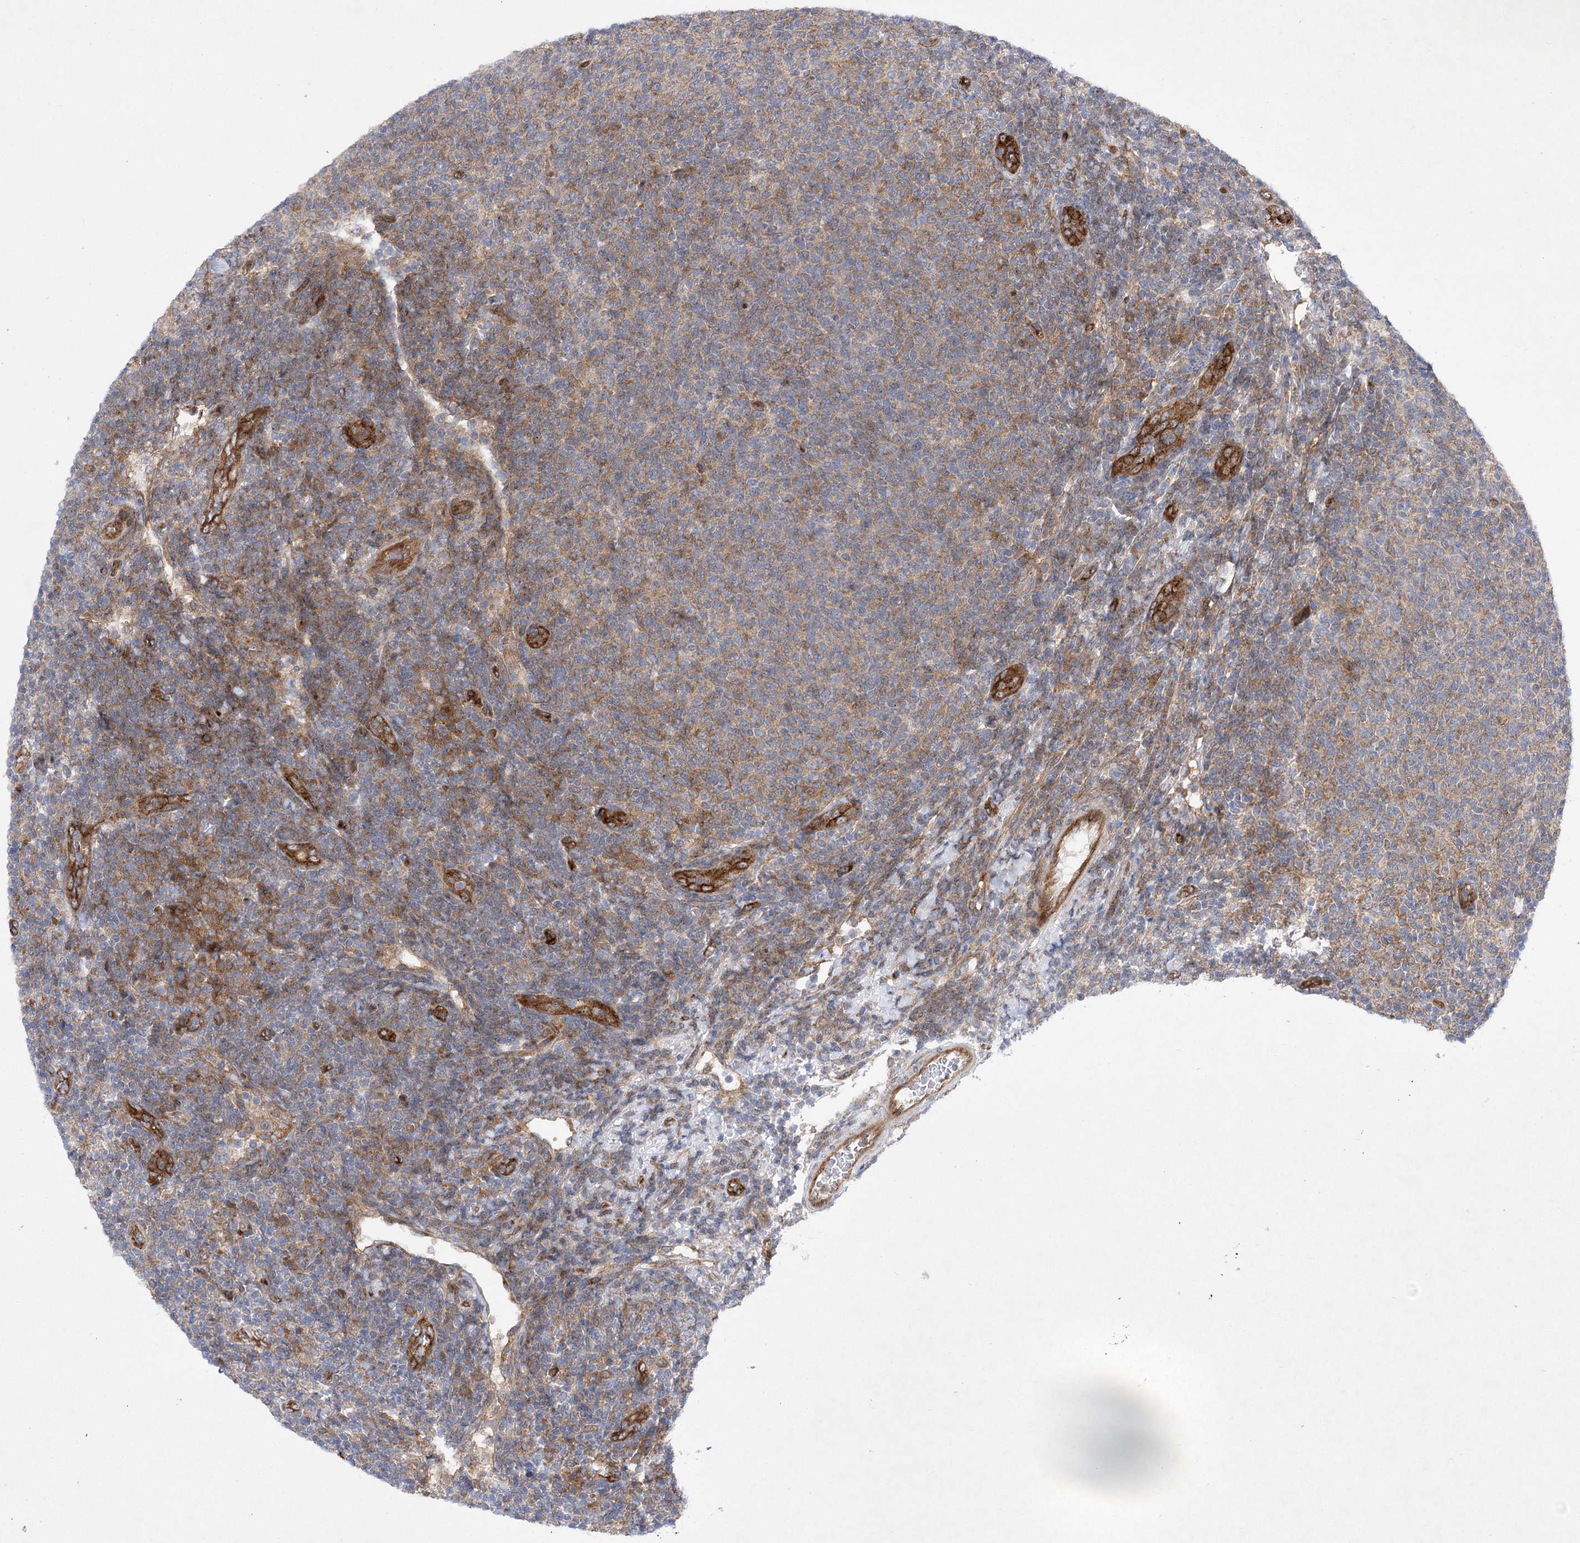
{"staining": {"intensity": "moderate", "quantity": "25%-75%", "location": "cytoplasmic/membranous"}, "tissue": "lymphoma", "cell_type": "Tumor cells", "image_type": "cancer", "snomed": [{"axis": "morphology", "description": "Malignant lymphoma, non-Hodgkin's type, Low grade"}, {"axis": "topography", "description": "Lymph node"}], "caption": "Immunohistochemistry histopathology image of human malignant lymphoma, non-Hodgkin's type (low-grade) stained for a protein (brown), which exhibits medium levels of moderate cytoplasmic/membranous staining in about 25%-75% of tumor cells.", "gene": "ARHGAP31", "patient": {"sex": "male", "age": 66}}